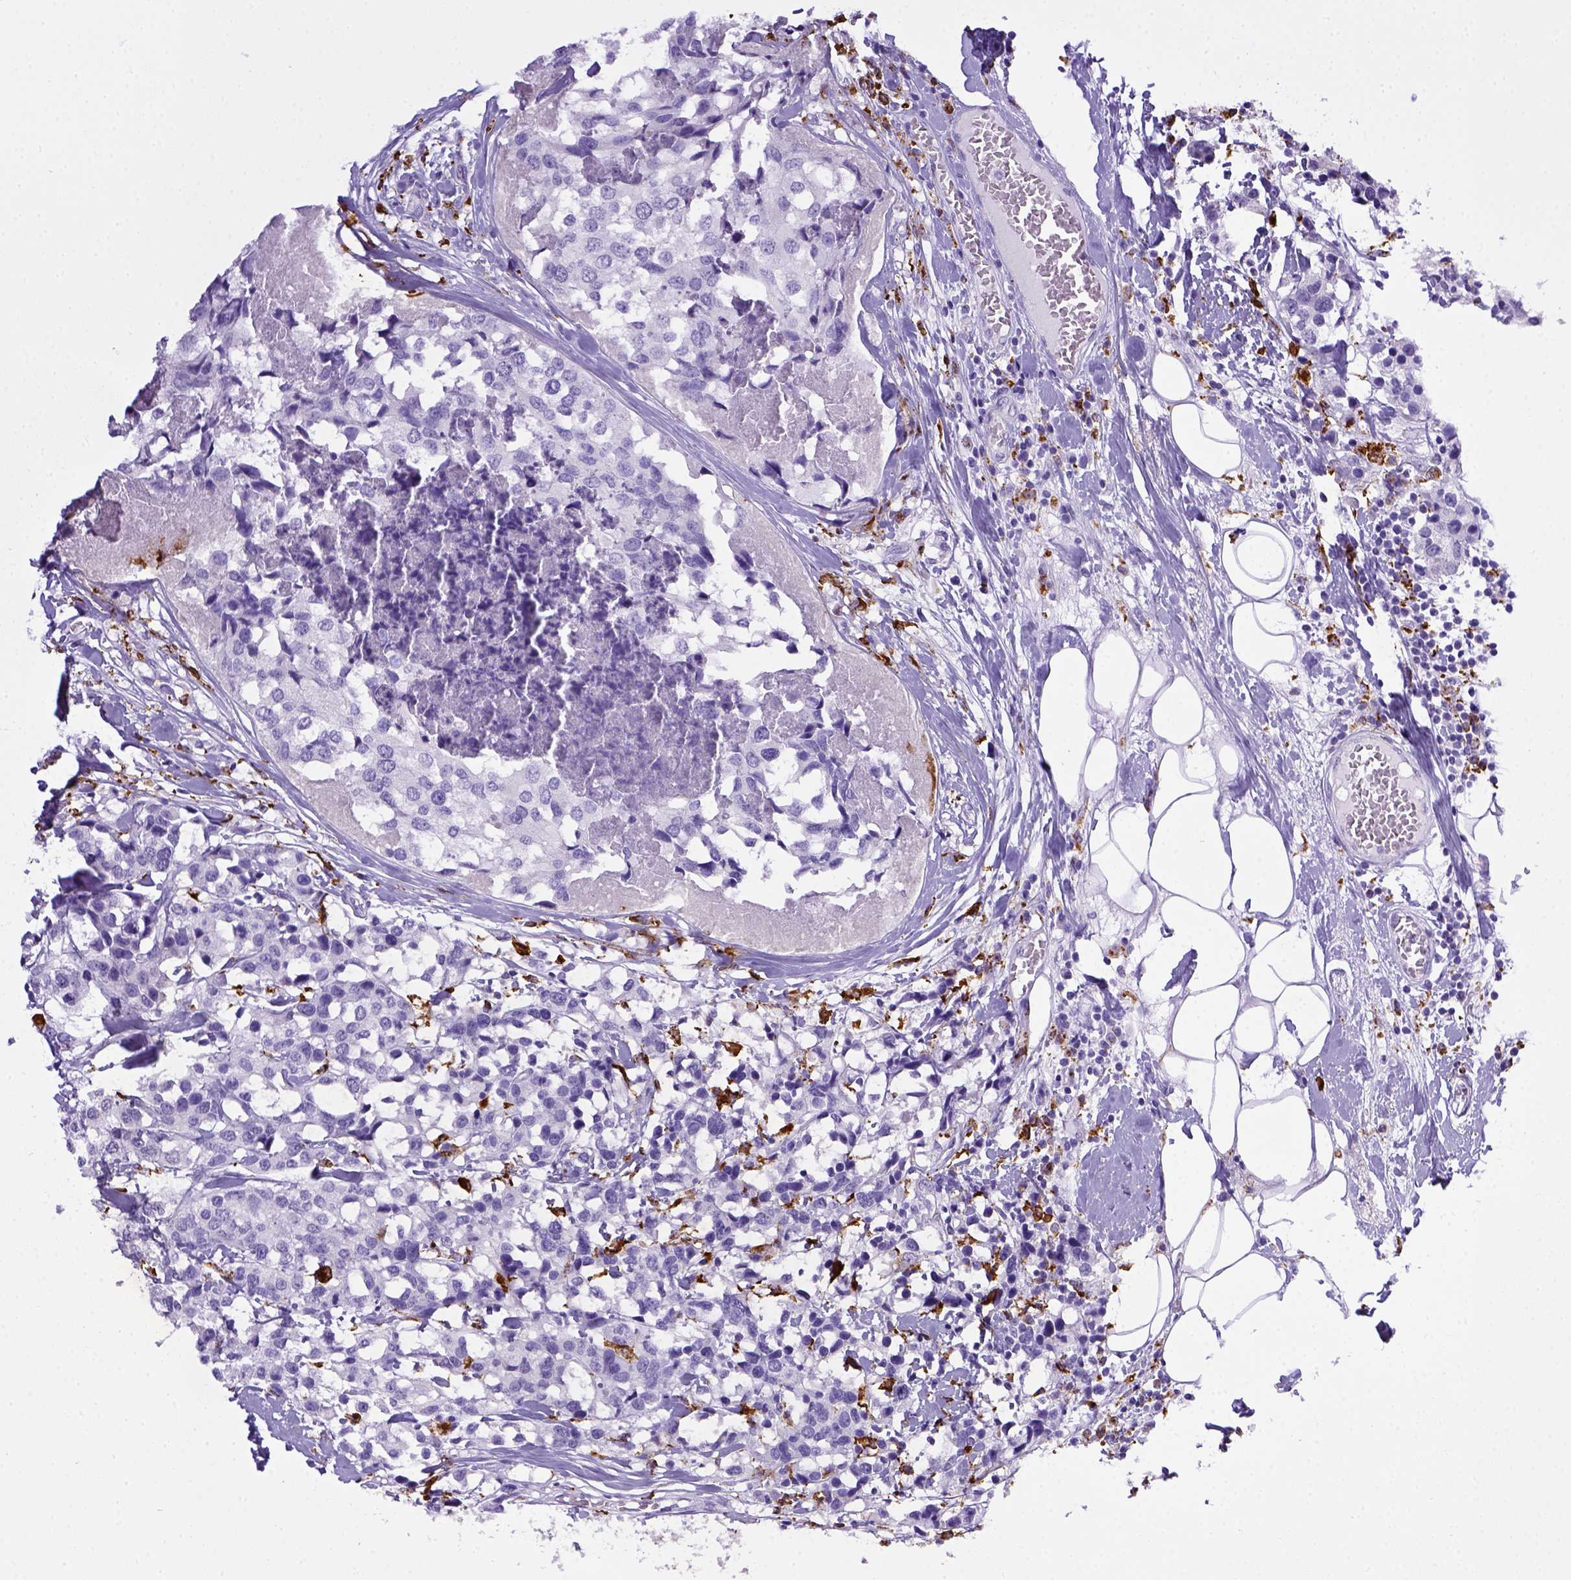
{"staining": {"intensity": "negative", "quantity": "none", "location": "none"}, "tissue": "breast cancer", "cell_type": "Tumor cells", "image_type": "cancer", "snomed": [{"axis": "morphology", "description": "Lobular carcinoma"}, {"axis": "topography", "description": "Breast"}], "caption": "There is no significant staining in tumor cells of breast lobular carcinoma.", "gene": "CD68", "patient": {"sex": "female", "age": 59}}